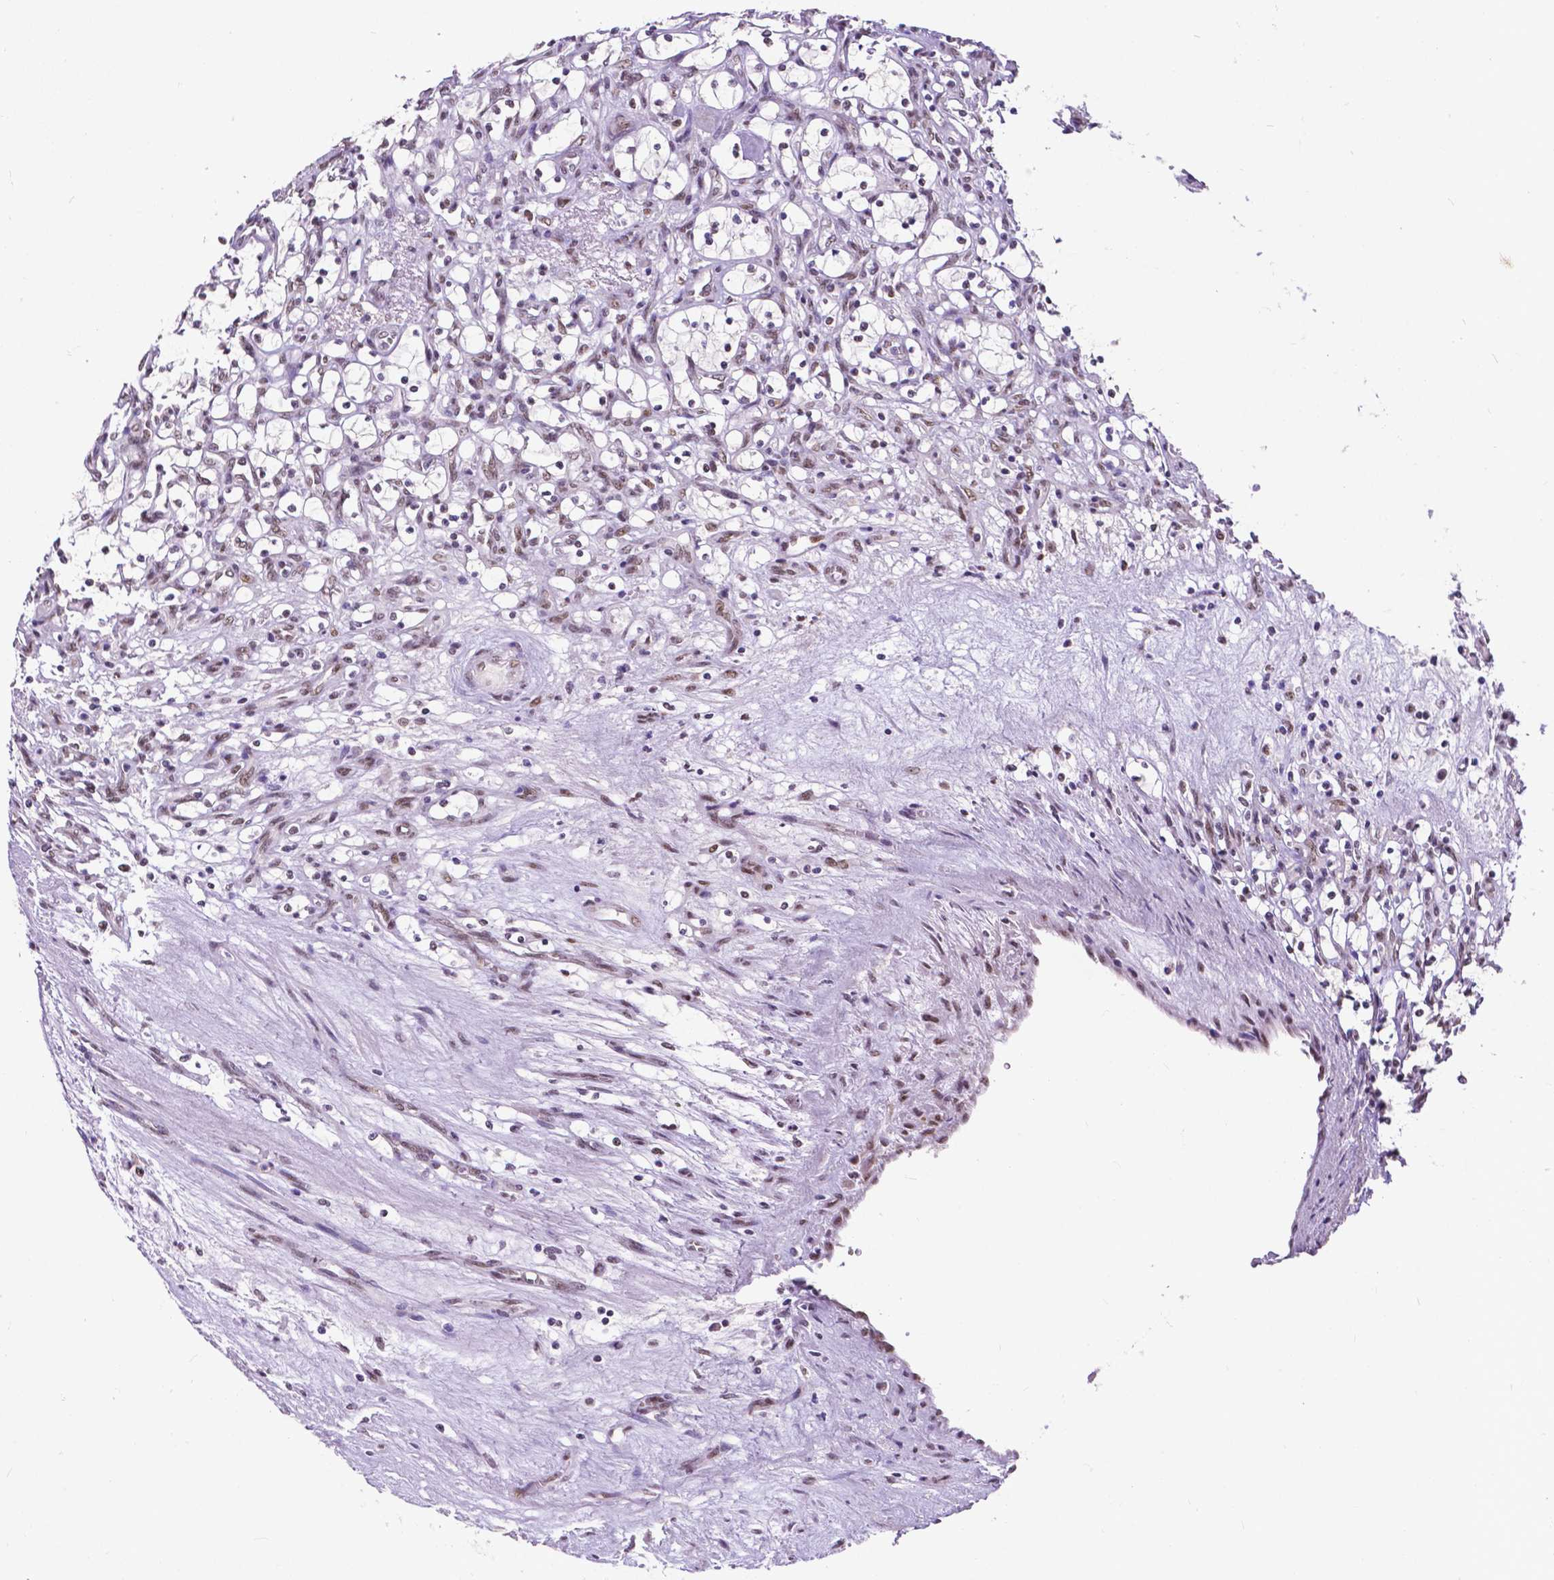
{"staining": {"intensity": "negative", "quantity": "none", "location": "none"}, "tissue": "renal cancer", "cell_type": "Tumor cells", "image_type": "cancer", "snomed": [{"axis": "morphology", "description": "Adenocarcinoma, NOS"}, {"axis": "topography", "description": "Kidney"}], "caption": "An image of renal cancer stained for a protein demonstrates no brown staining in tumor cells.", "gene": "ATRX", "patient": {"sex": "female", "age": 69}}